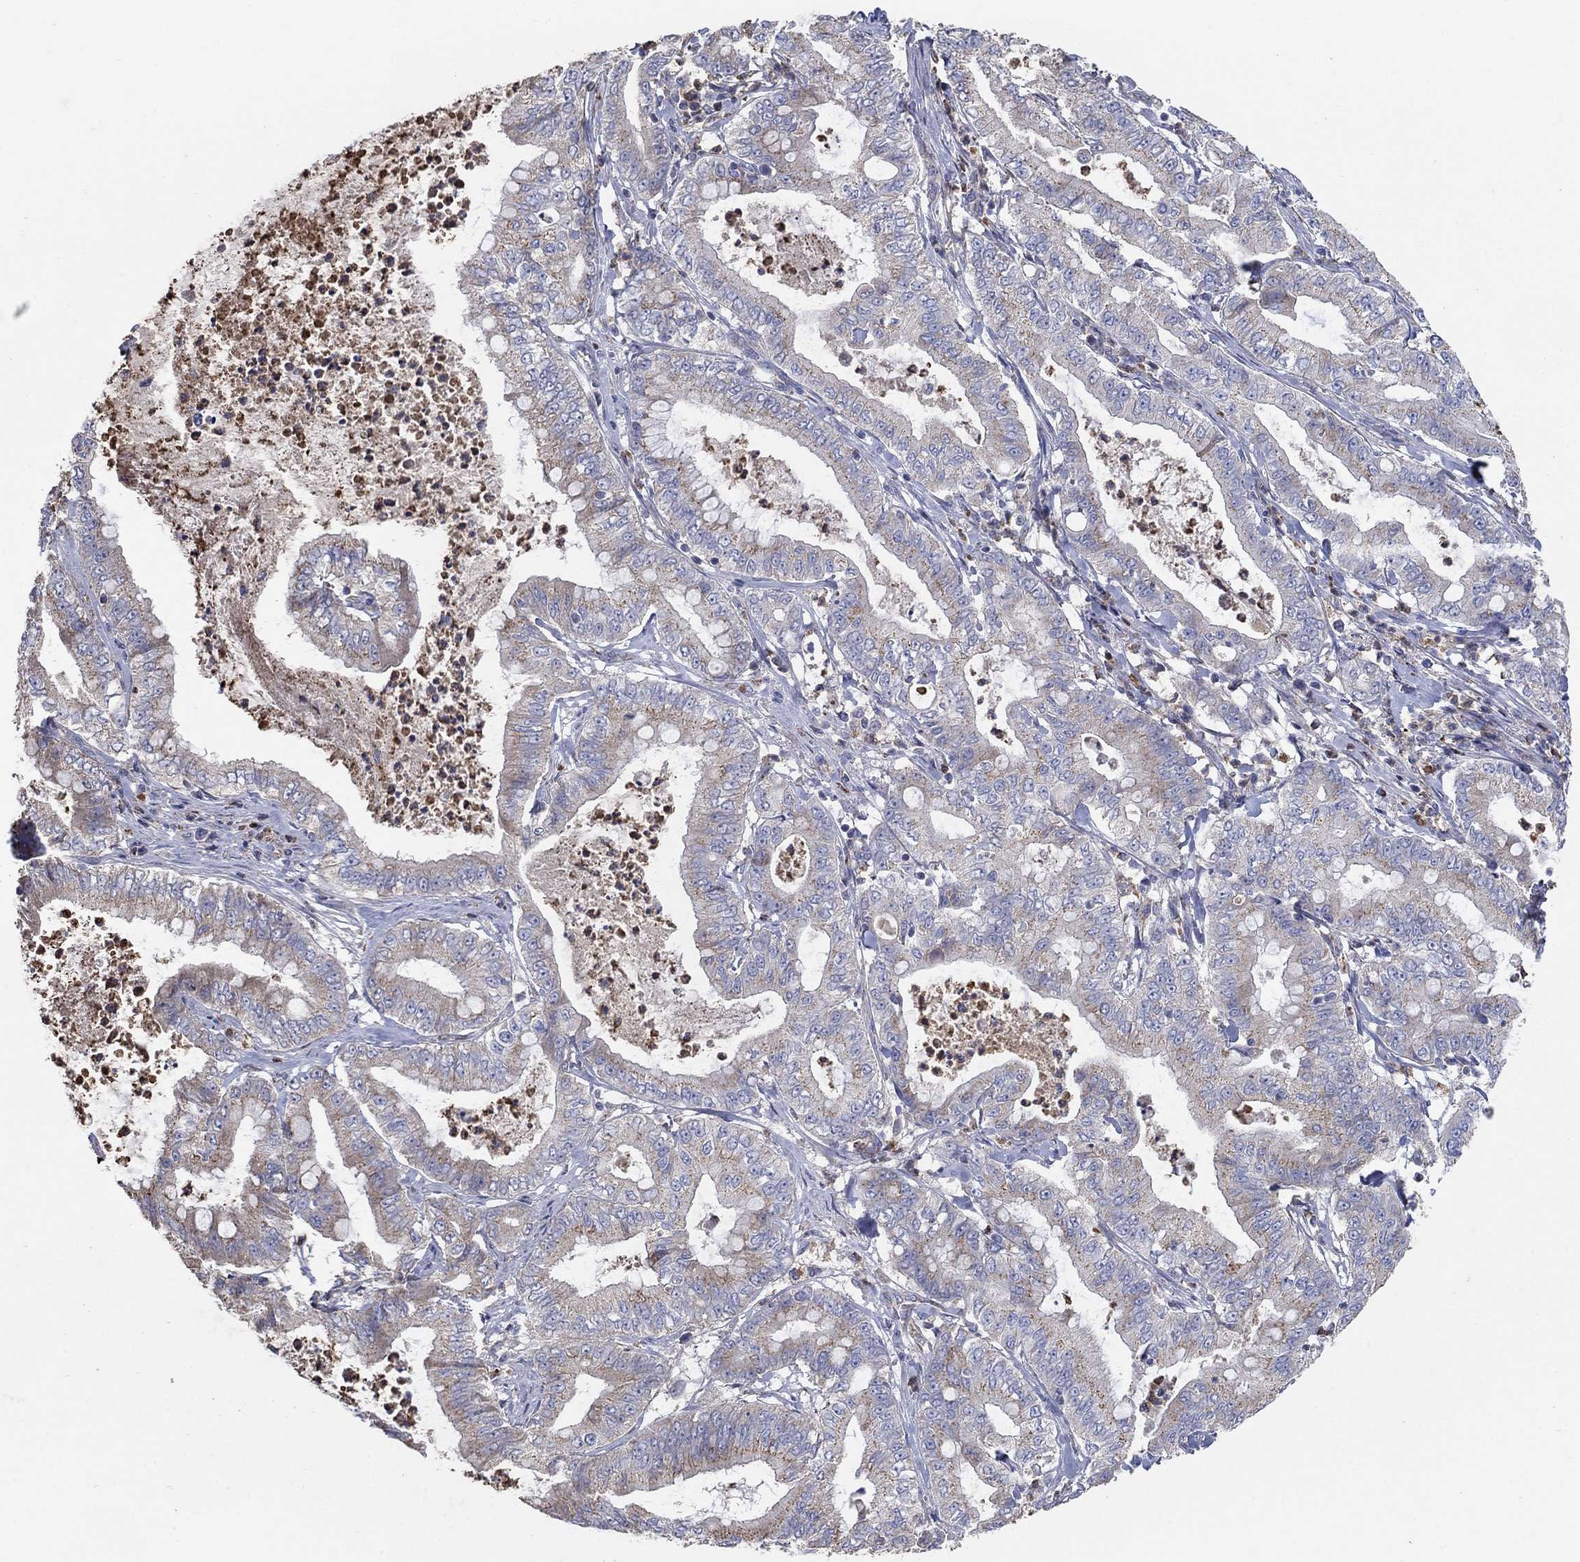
{"staining": {"intensity": "moderate", "quantity": "25%-75%", "location": "cytoplasmic/membranous"}, "tissue": "pancreatic cancer", "cell_type": "Tumor cells", "image_type": "cancer", "snomed": [{"axis": "morphology", "description": "Adenocarcinoma, NOS"}, {"axis": "topography", "description": "Pancreas"}], "caption": "High-magnification brightfield microscopy of pancreatic adenocarcinoma stained with DAB (brown) and counterstained with hematoxylin (blue). tumor cells exhibit moderate cytoplasmic/membranous positivity is seen in approximately25%-75% of cells.", "gene": "PNPLA2", "patient": {"sex": "male", "age": 71}}